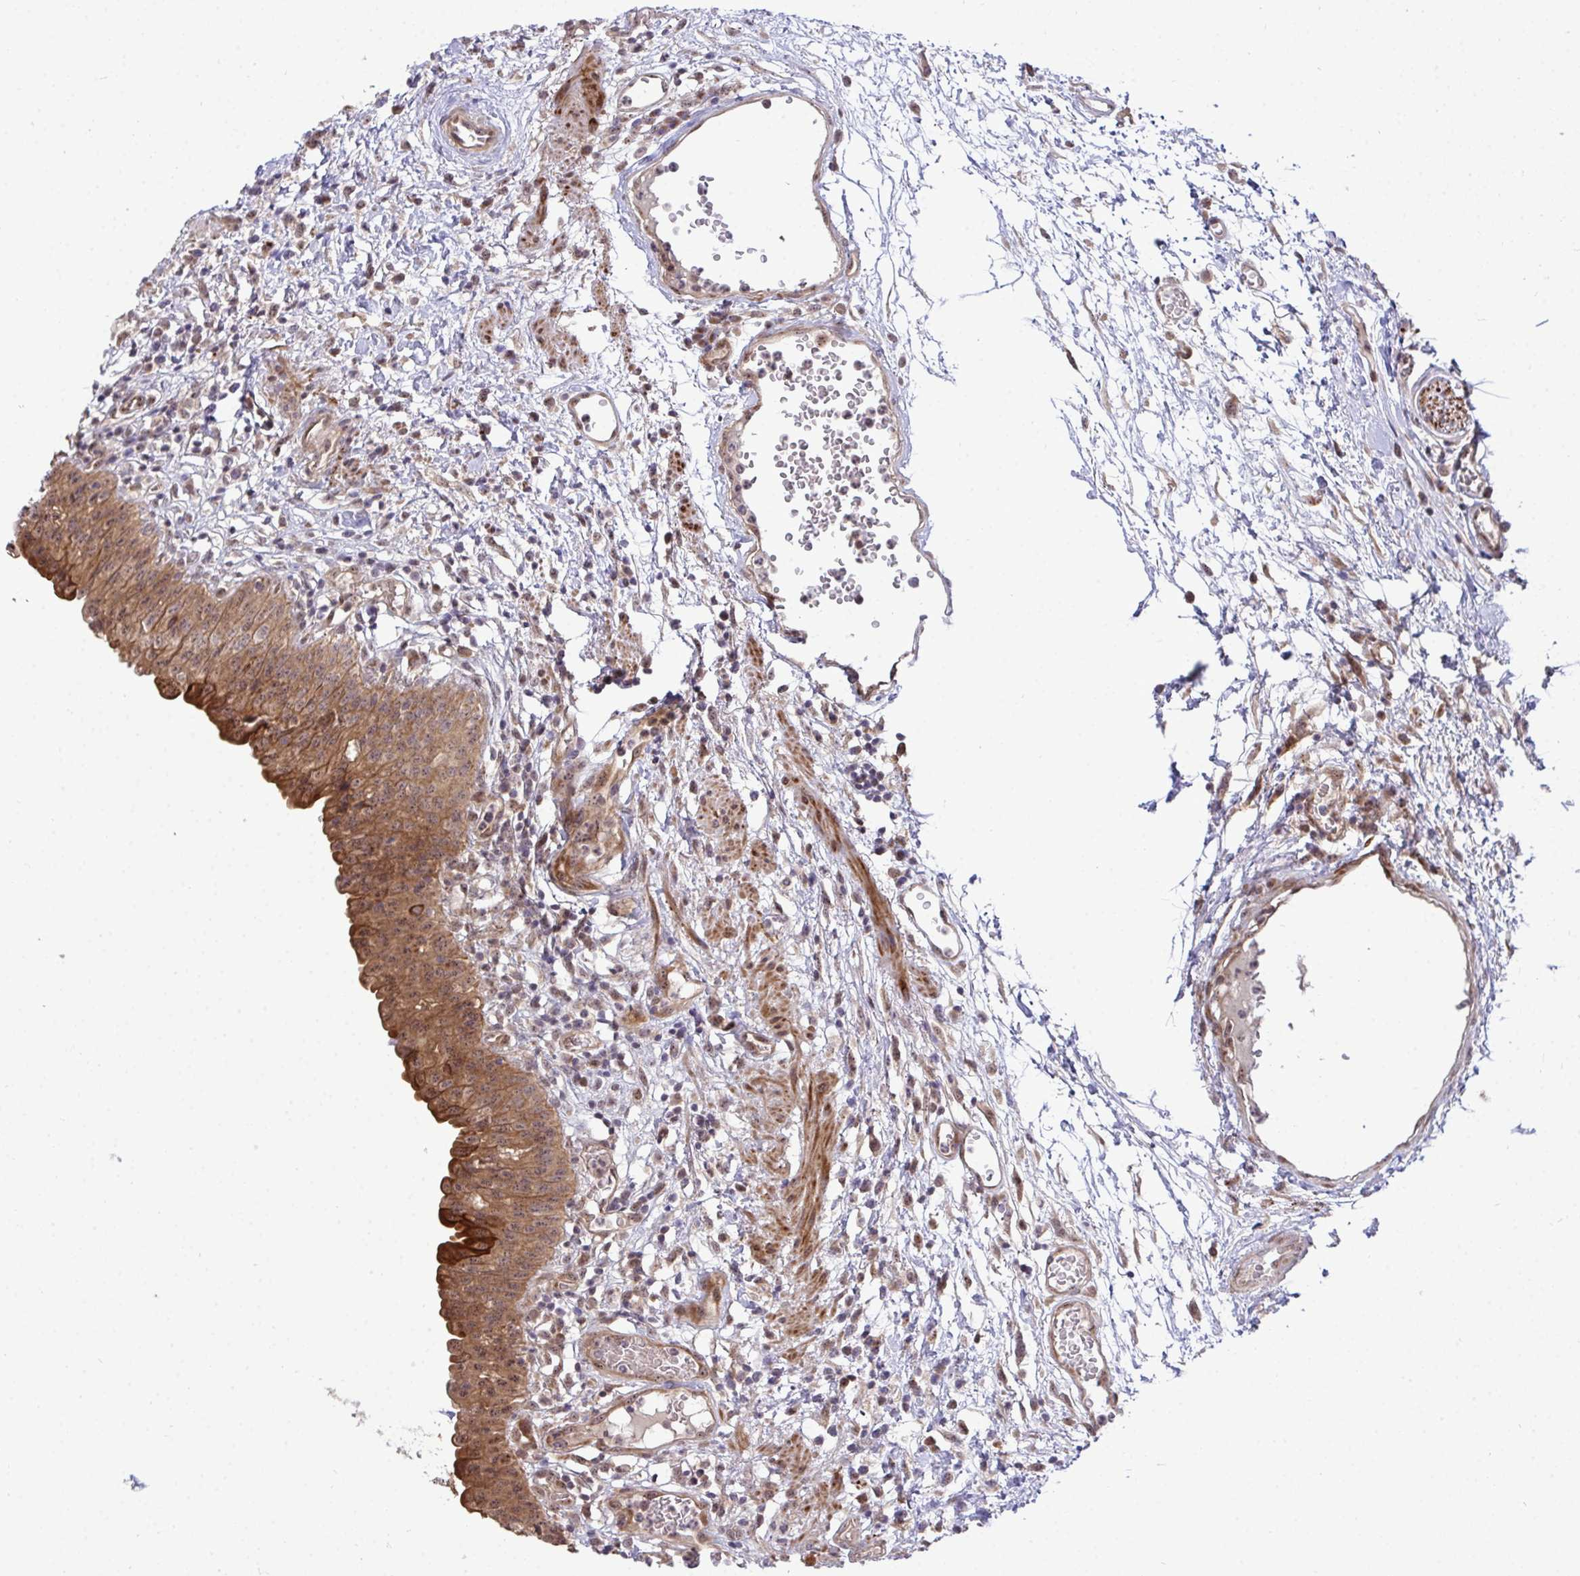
{"staining": {"intensity": "moderate", "quantity": ">75%", "location": "cytoplasmic/membranous"}, "tissue": "urinary bladder", "cell_type": "Urothelial cells", "image_type": "normal", "snomed": [{"axis": "morphology", "description": "Normal tissue, NOS"}, {"axis": "morphology", "description": "Inflammation, NOS"}, {"axis": "topography", "description": "Urinary bladder"}], "caption": "IHC (DAB) staining of normal human urinary bladder shows moderate cytoplasmic/membranous protein expression in about >75% of urothelial cells.", "gene": "TRIM44", "patient": {"sex": "male", "age": 57}}